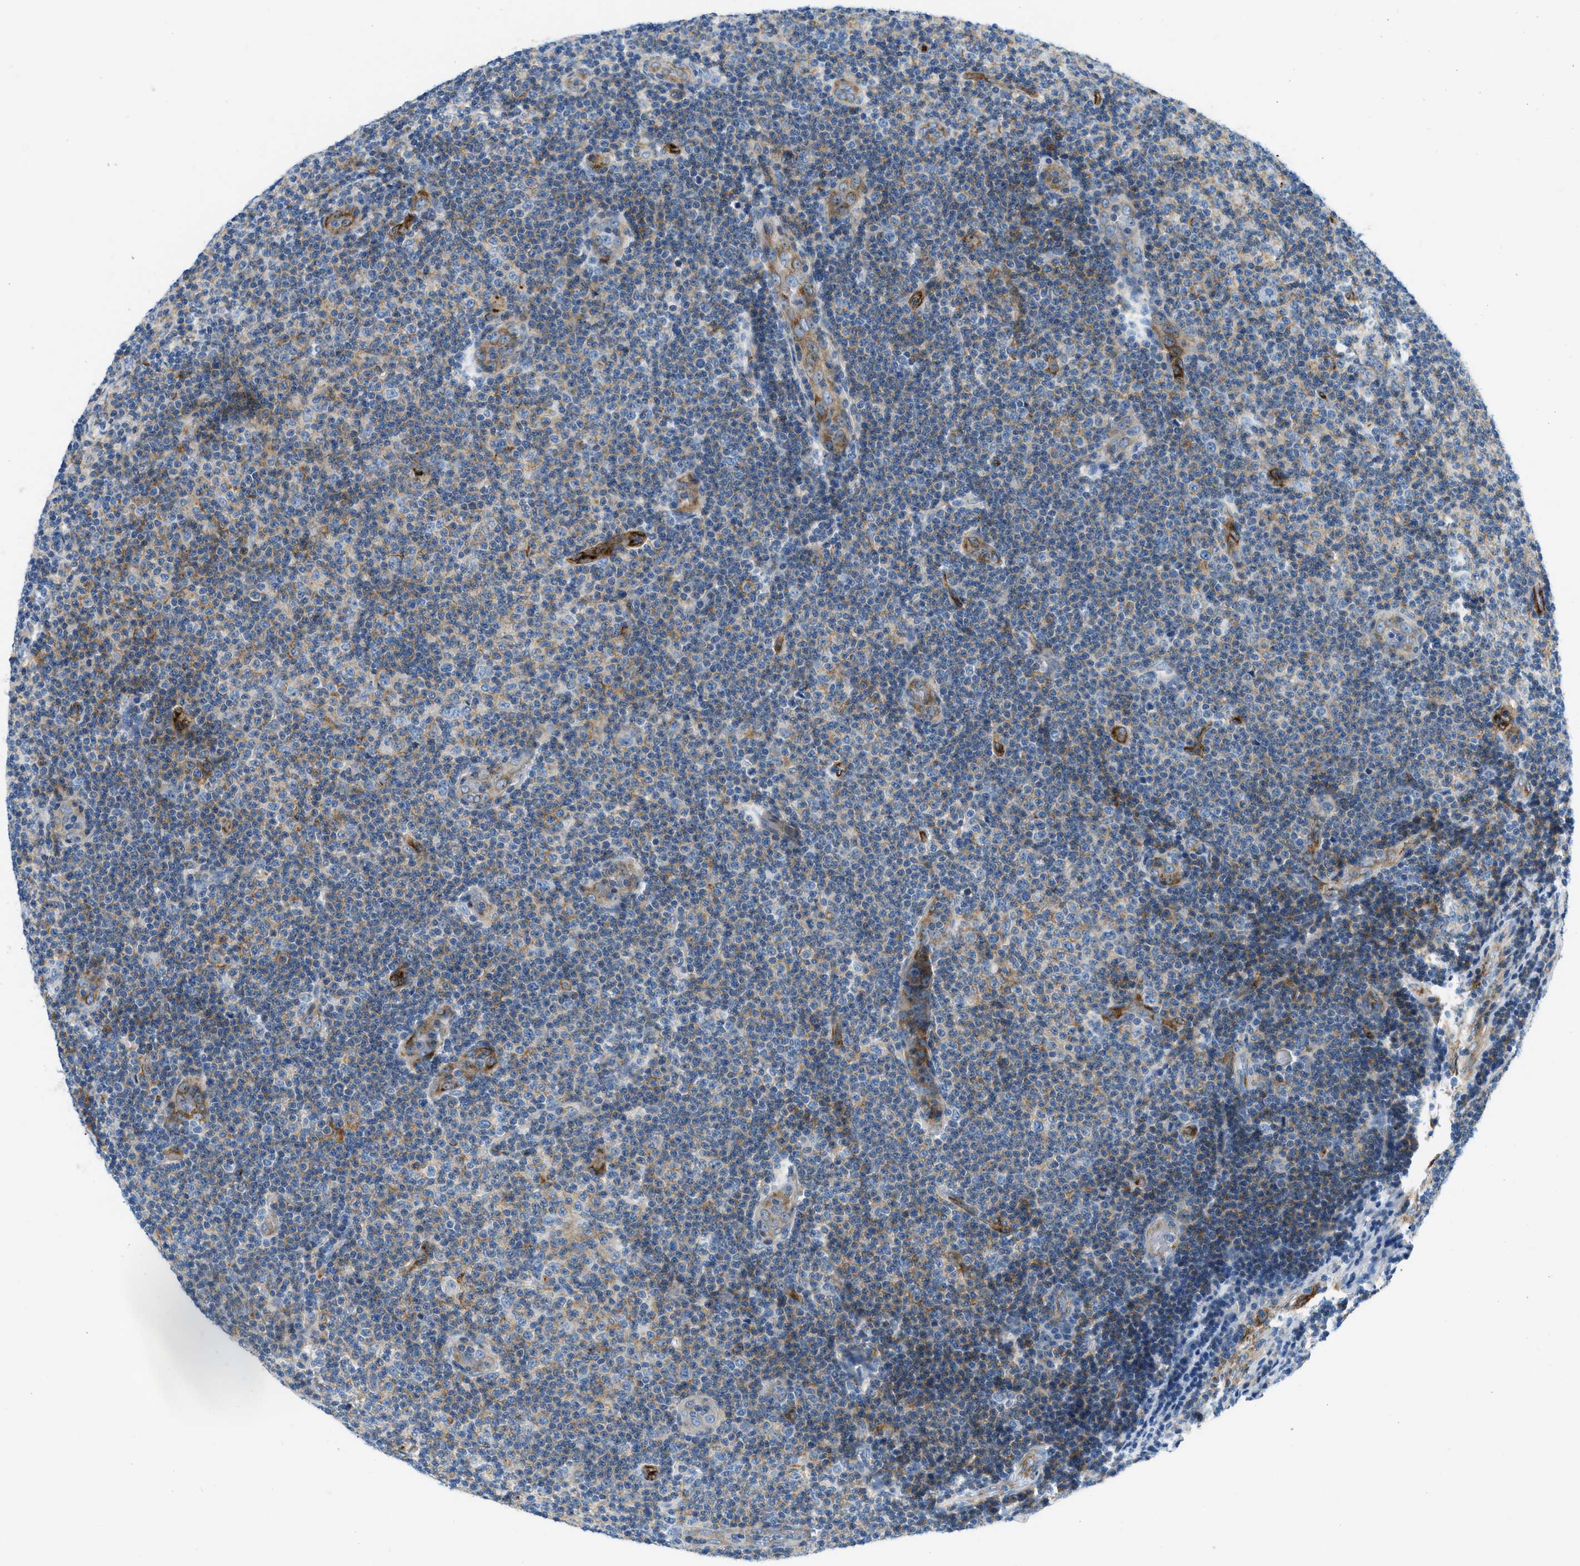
{"staining": {"intensity": "weak", "quantity": "25%-75%", "location": "cytoplasmic/membranous"}, "tissue": "lymphoma", "cell_type": "Tumor cells", "image_type": "cancer", "snomed": [{"axis": "morphology", "description": "Malignant lymphoma, non-Hodgkin's type, Low grade"}, {"axis": "topography", "description": "Lymph node"}], "caption": "Lymphoma stained with a brown dye demonstrates weak cytoplasmic/membranous positive expression in approximately 25%-75% of tumor cells.", "gene": "COL15A1", "patient": {"sex": "male", "age": 83}}